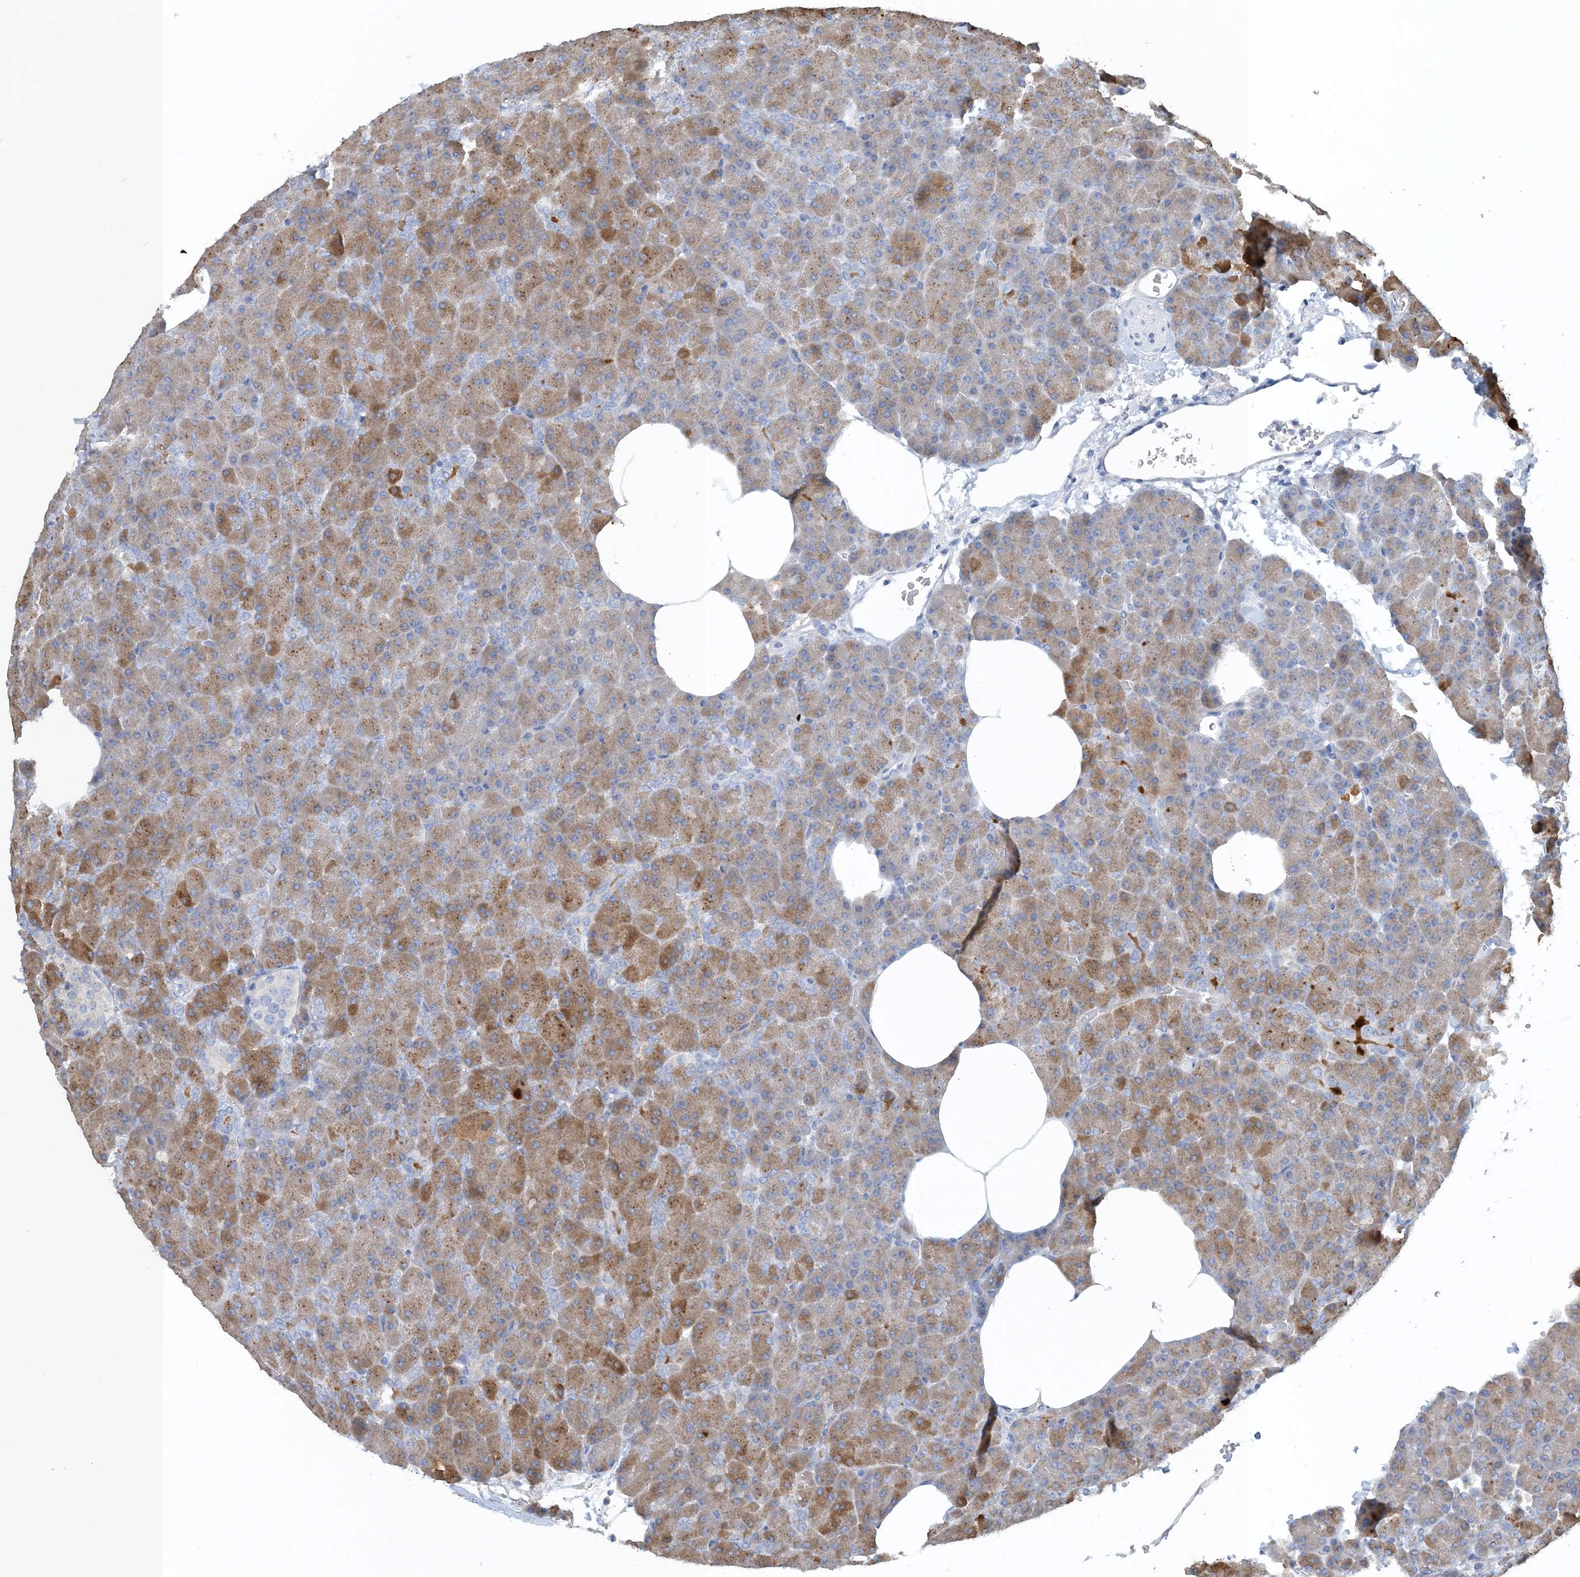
{"staining": {"intensity": "moderate", "quantity": "25%-75%", "location": "cytoplasmic/membranous"}, "tissue": "pancreas", "cell_type": "Exocrine glandular cells", "image_type": "normal", "snomed": [{"axis": "morphology", "description": "Normal tissue, NOS"}, {"axis": "morphology", "description": "Carcinoid, malignant, NOS"}, {"axis": "topography", "description": "Pancreas"}], "caption": "Exocrine glandular cells demonstrate medium levels of moderate cytoplasmic/membranous staining in approximately 25%-75% of cells in unremarkable human pancreas.", "gene": "CTRL", "patient": {"sex": "female", "age": 35}}